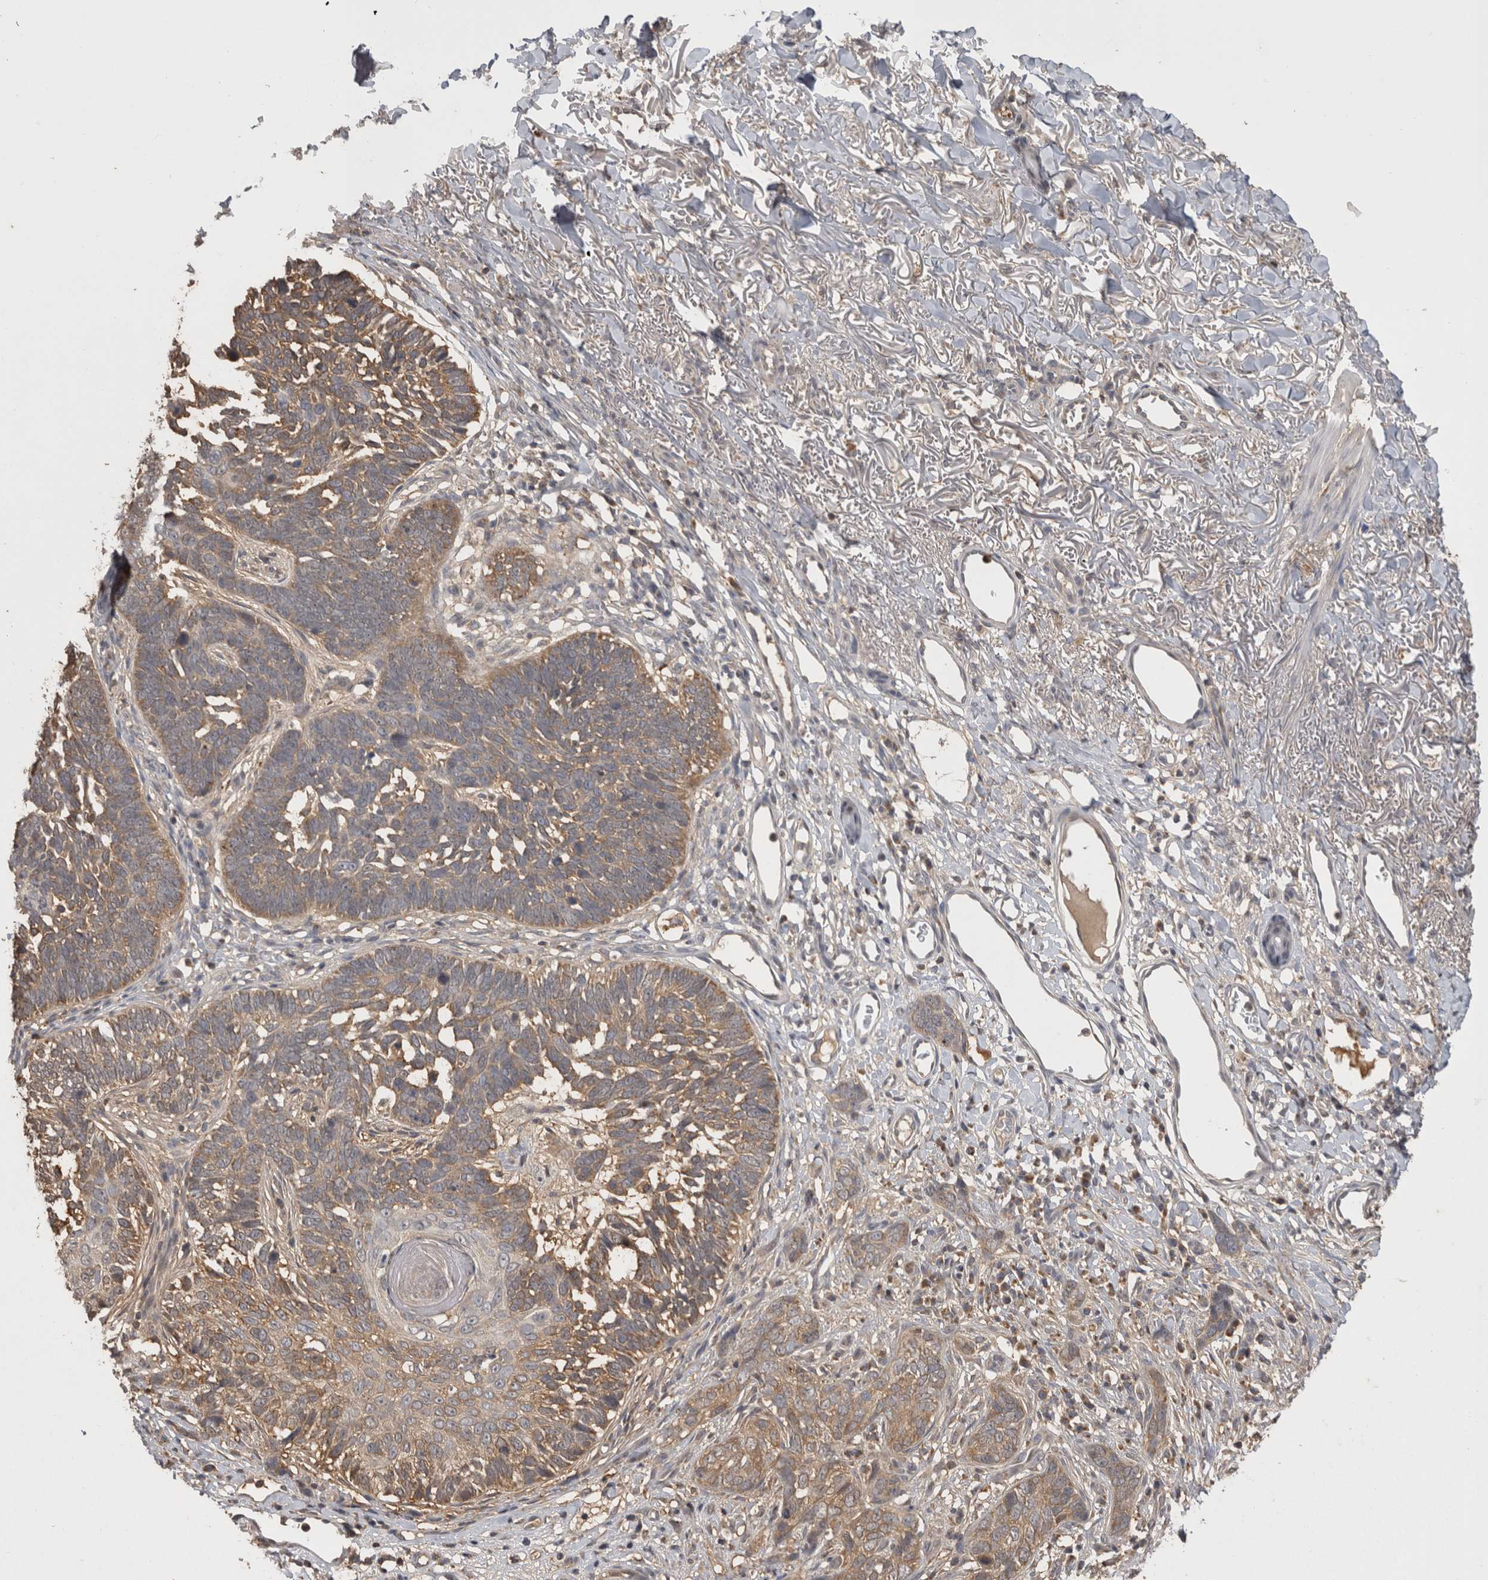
{"staining": {"intensity": "weak", "quantity": ">75%", "location": "cytoplasmic/membranous"}, "tissue": "skin cancer", "cell_type": "Tumor cells", "image_type": "cancer", "snomed": [{"axis": "morphology", "description": "Normal tissue, NOS"}, {"axis": "morphology", "description": "Basal cell carcinoma"}, {"axis": "topography", "description": "Skin"}], "caption": "Weak cytoplasmic/membranous positivity for a protein is seen in approximately >75% of tumor cells of skin cancer using IHC.", "gene": "PREP", "patient": {"sex": "male", "age": 77}}